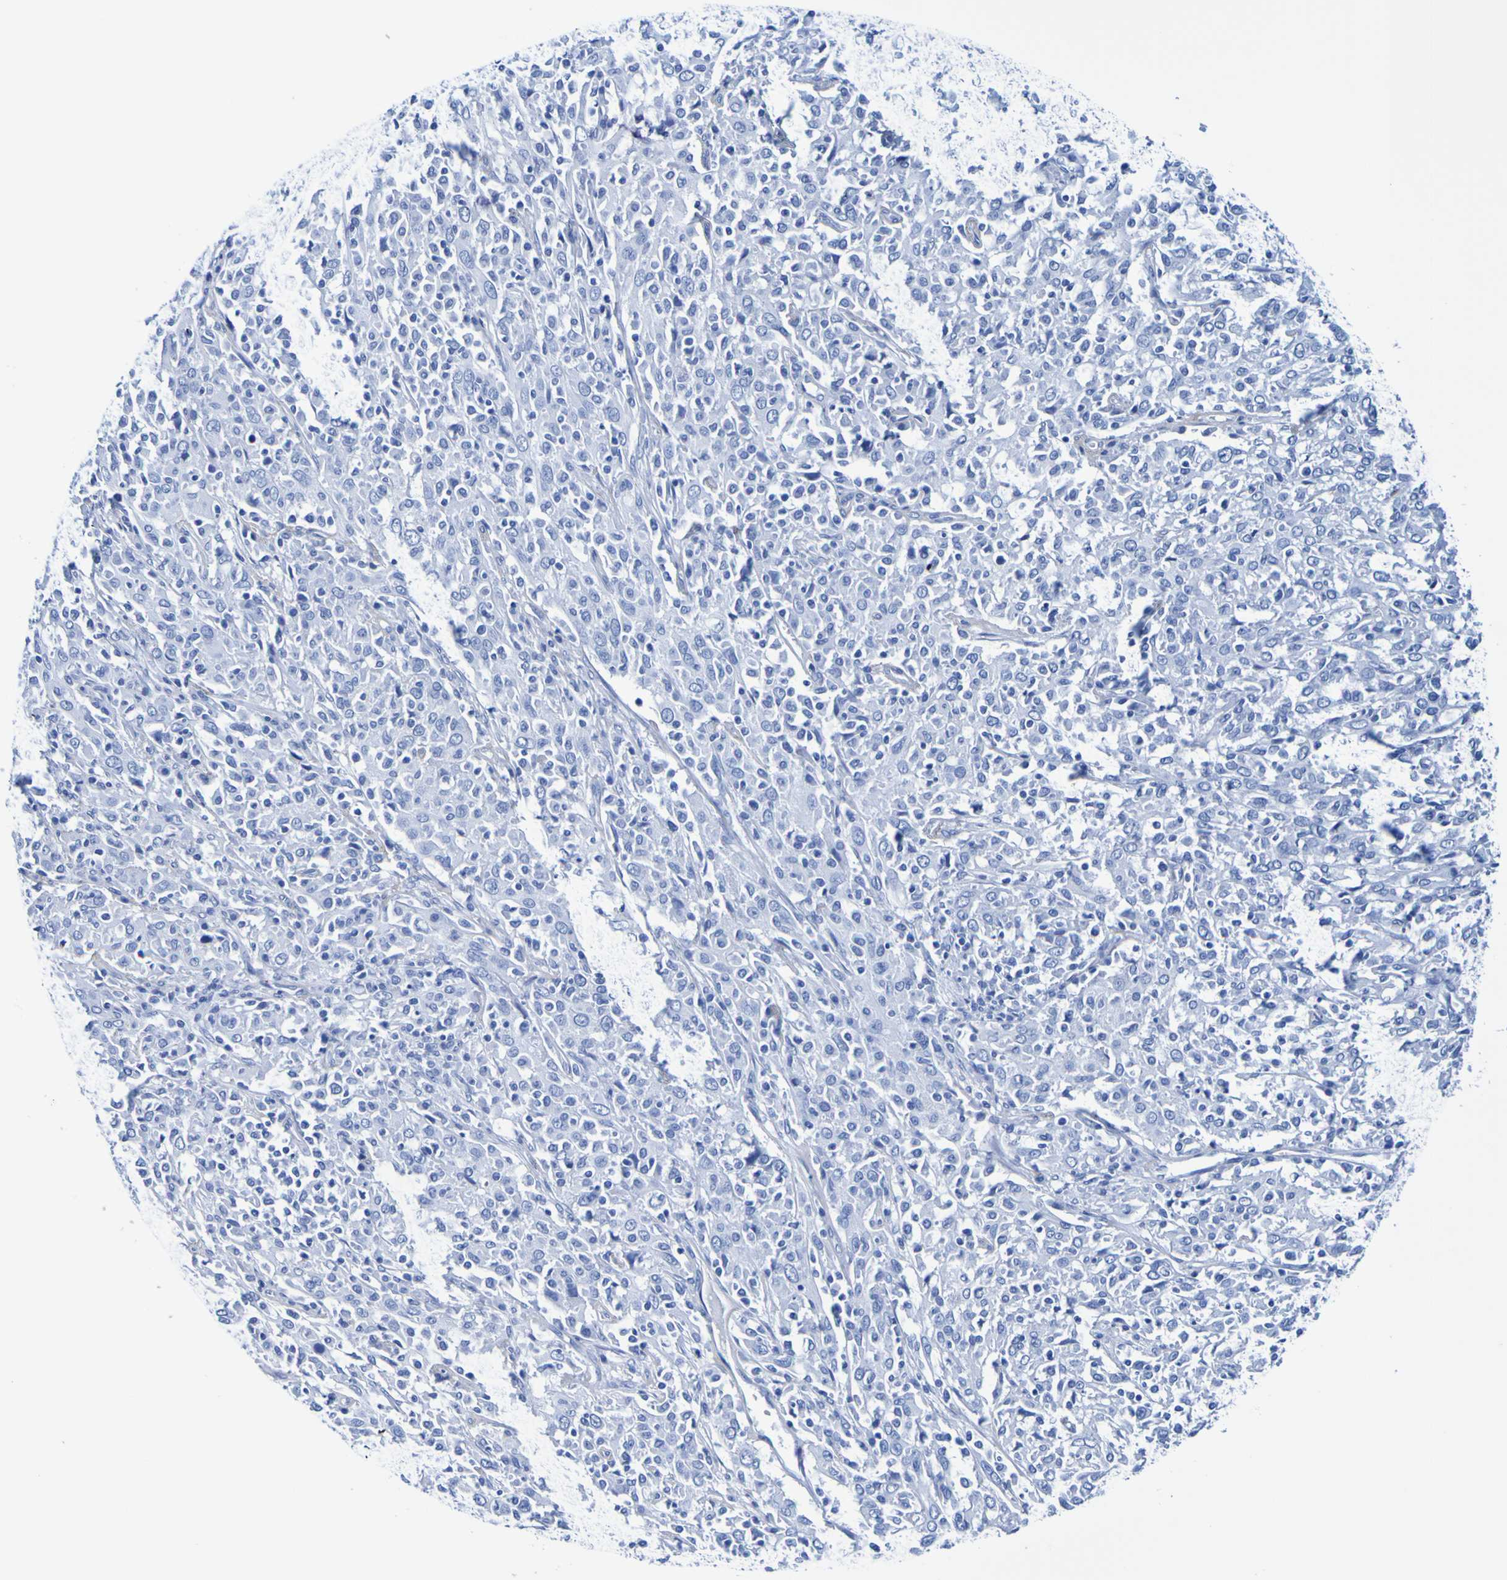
{"staining": {"intensity": "negative", "quantity": "none", "location": "none"}, "tissue": "cervical cancer", "cell_type": "Tumor cells", "image_type": "cancer", "snomed": [{"axis": "morphology", "description": "Squamous cell carcinoma, NOS"}, {"axis": "topography", "description": "Cervix"}], "caption": "Tumor cells show no significant protein staining in cervical cancer (squamous cell carcinoma).", "gene": "DPEP1", "patient": {"sex": "female", "age": 46}}